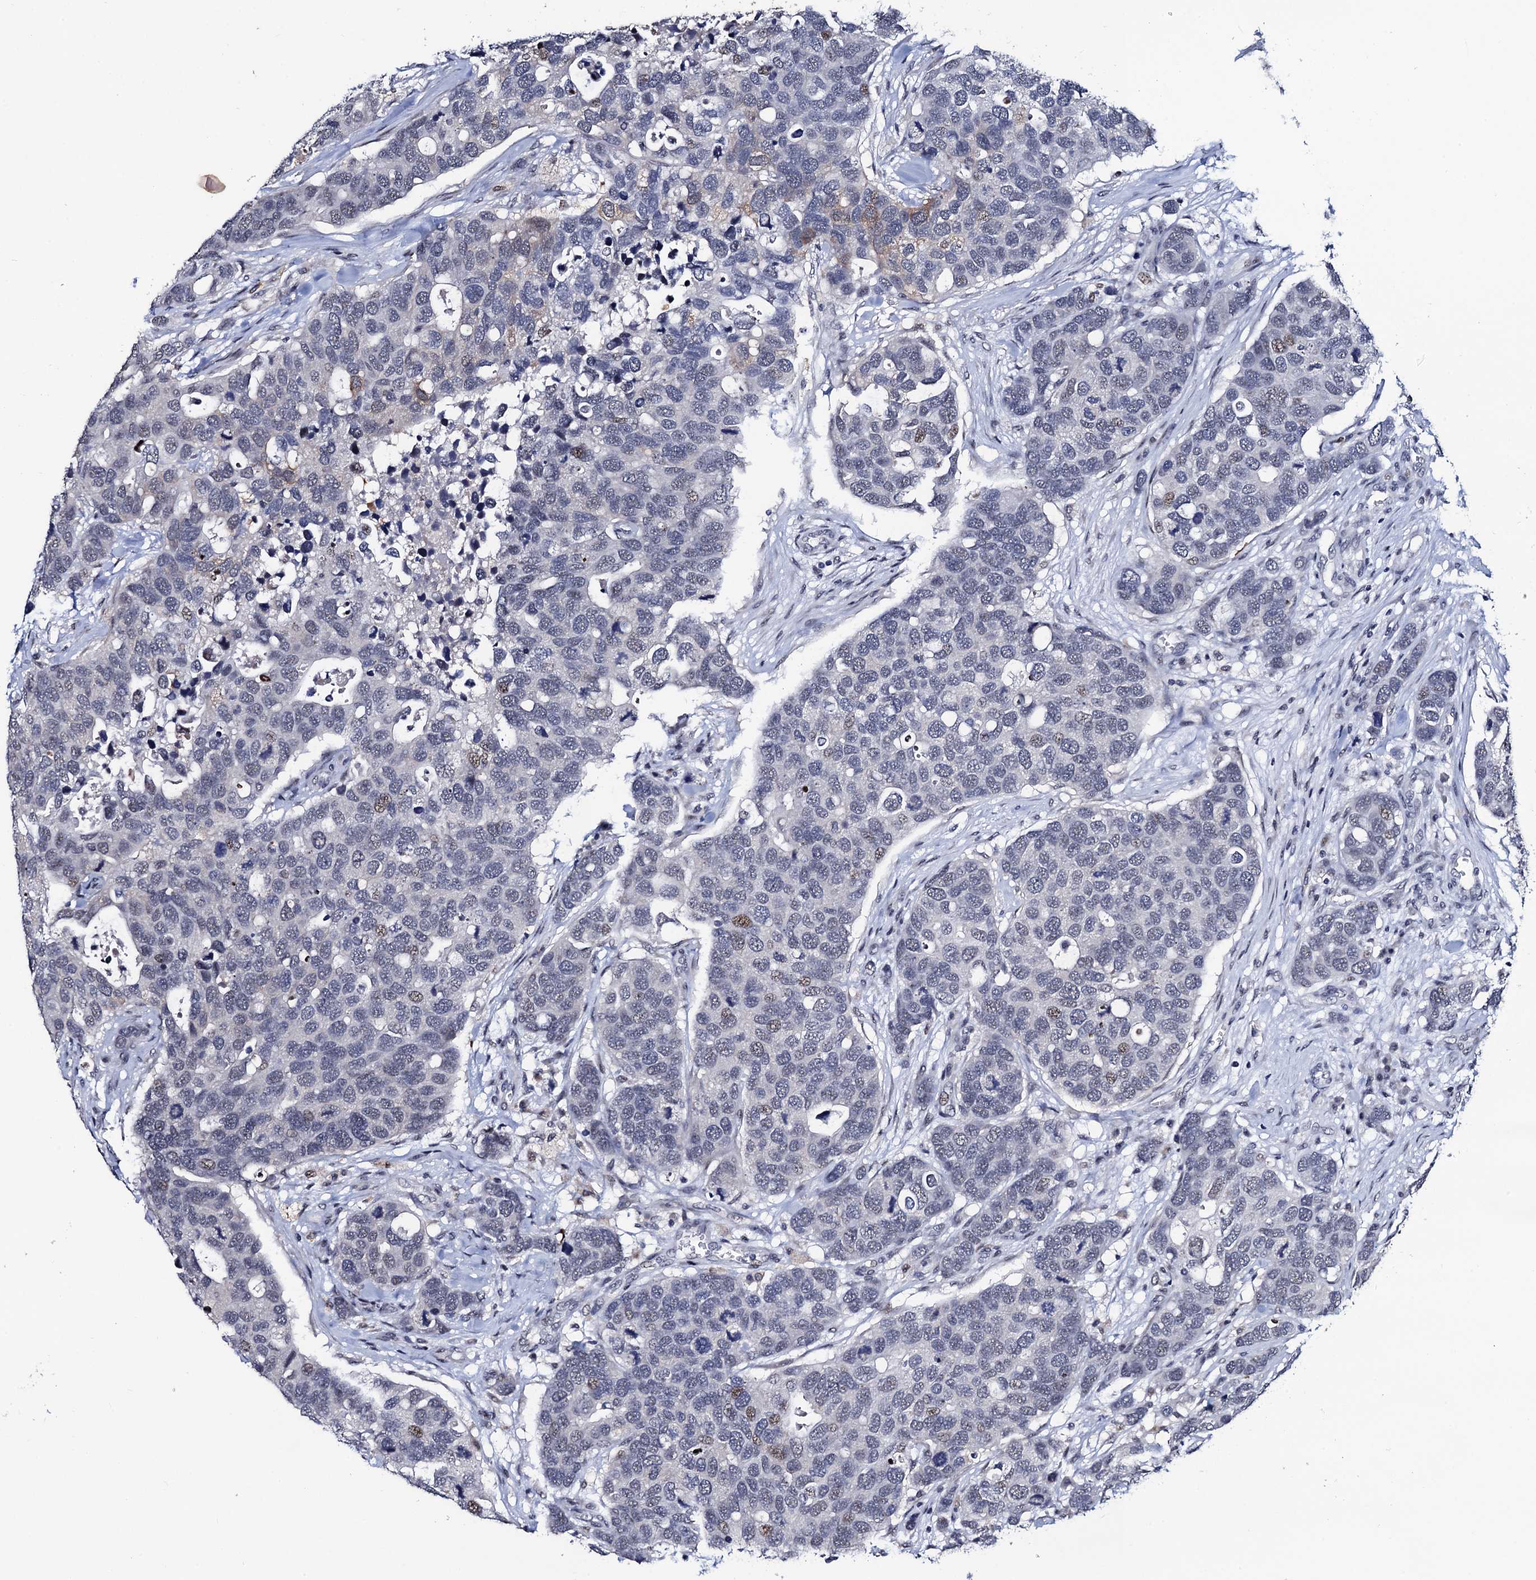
{"staining": {"intensity": "weak", "quantity": "<25%", "location": "nuclear"}, "tissue": "breast cancer", "cell_type": "Tumor cells", "image_type": "cancer", "snomed": [{"axis": "morphology", "description": "Duct carcinoma"}, {"axis": "topography", "description": "Breast"}], "caption": "An image of human infiltrating ductal carcinoma (breast) is negative for staining in tumor cells.", "gene": "FAM222A", "patient": {"sex": "female", "age": 83}}